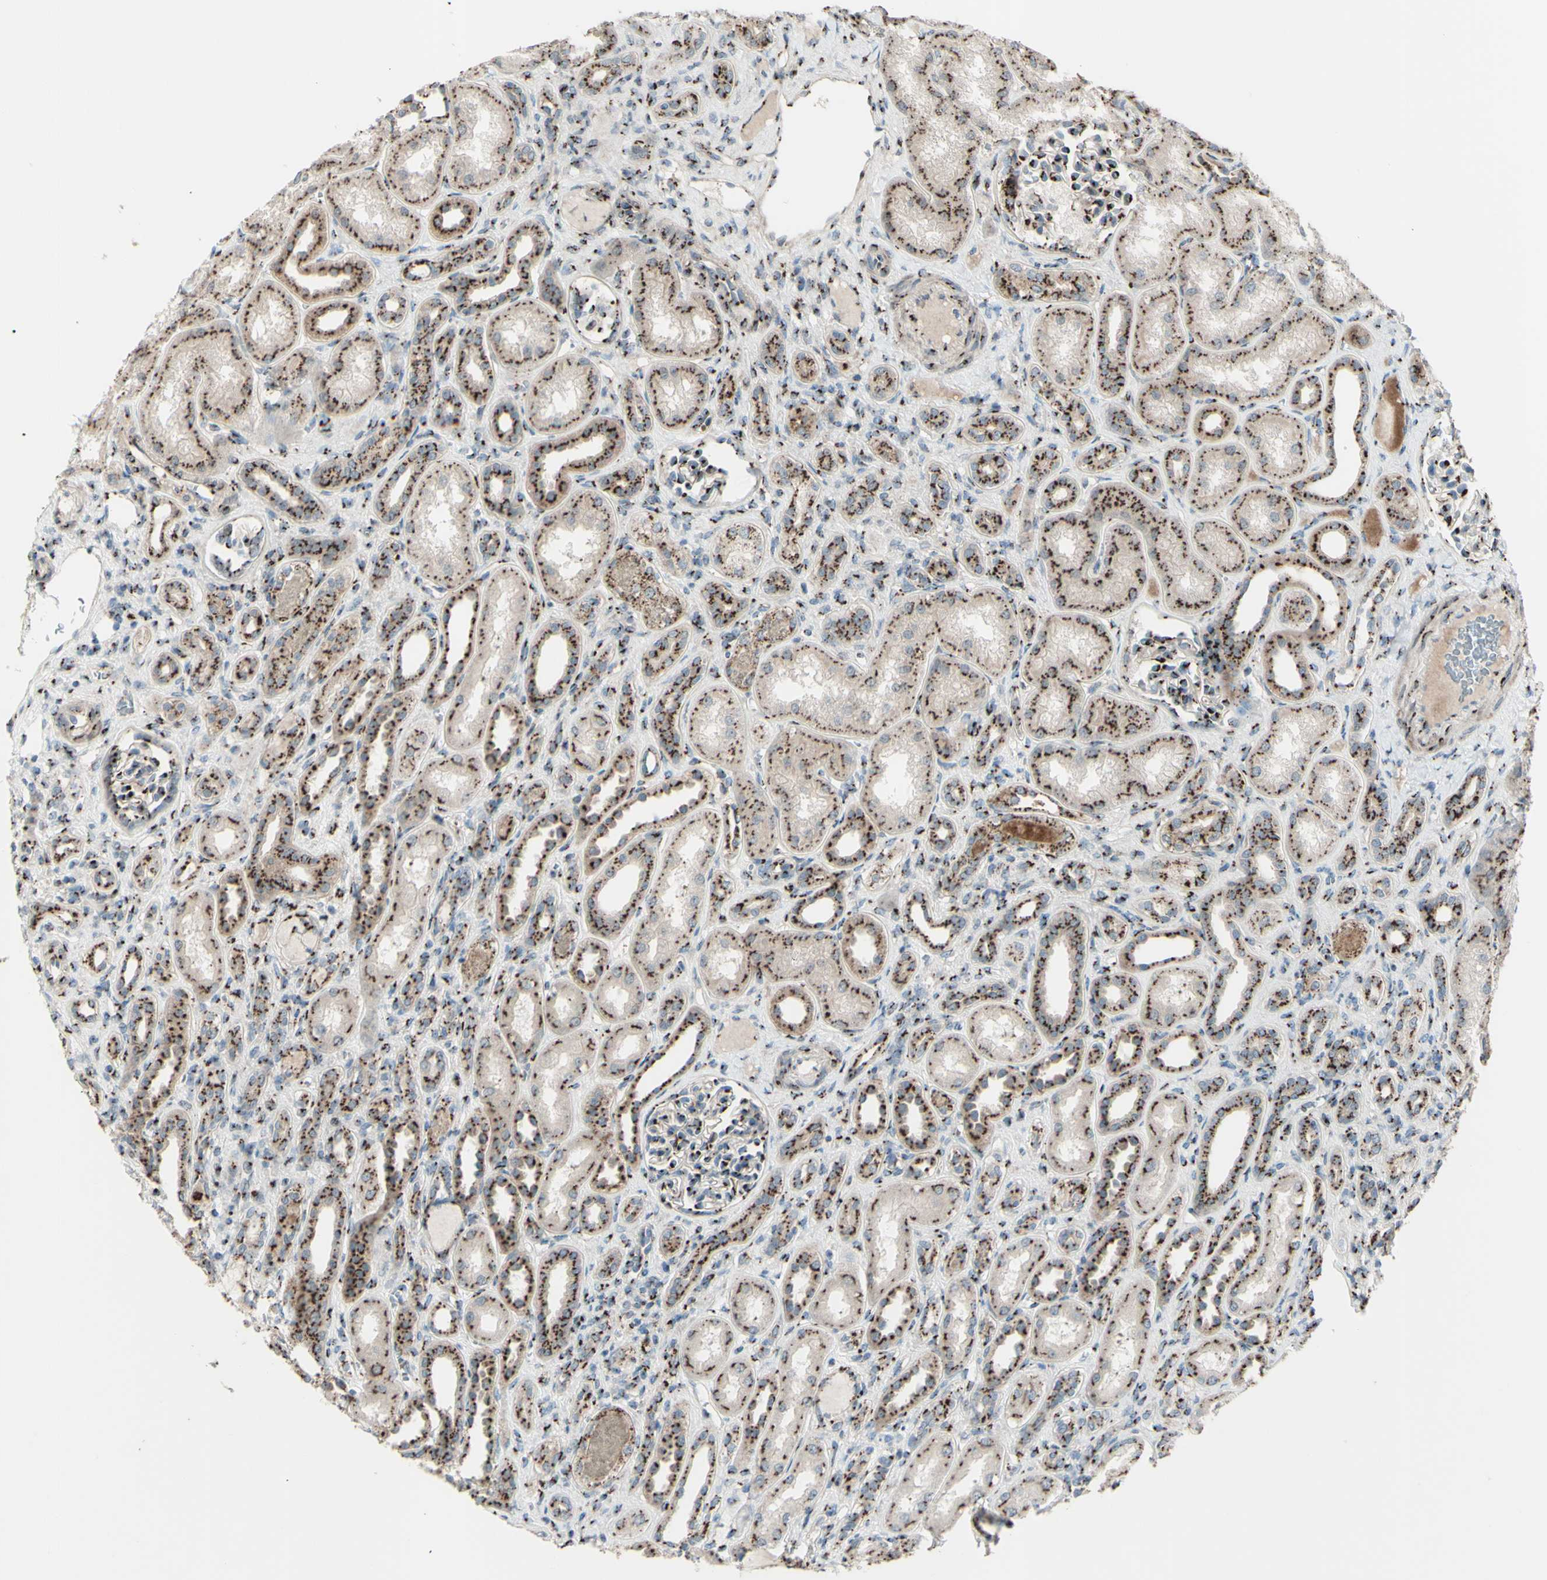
{"staining": {"intensity": "moderate", "quantity": ">75%", "location": "cytoplasmic/membranous"}, "tissue": "kidney", "cell_type": "Cells in glomeruli", "image_type": "normal", "snomed": [{"axis": "morphology", "description": "Normal tissue, NOS"}, {"axis": "topography", "description": "Kidney"}], "caption": "Approximately >75% of cells in glomeruli in normal human kidney reveal moderate cytoplasmic/membranous protein staining as visualized by brown immunohistochemical staining.", "gene": "BPNT2", "patient": {"sex": "male", "age": 7}}